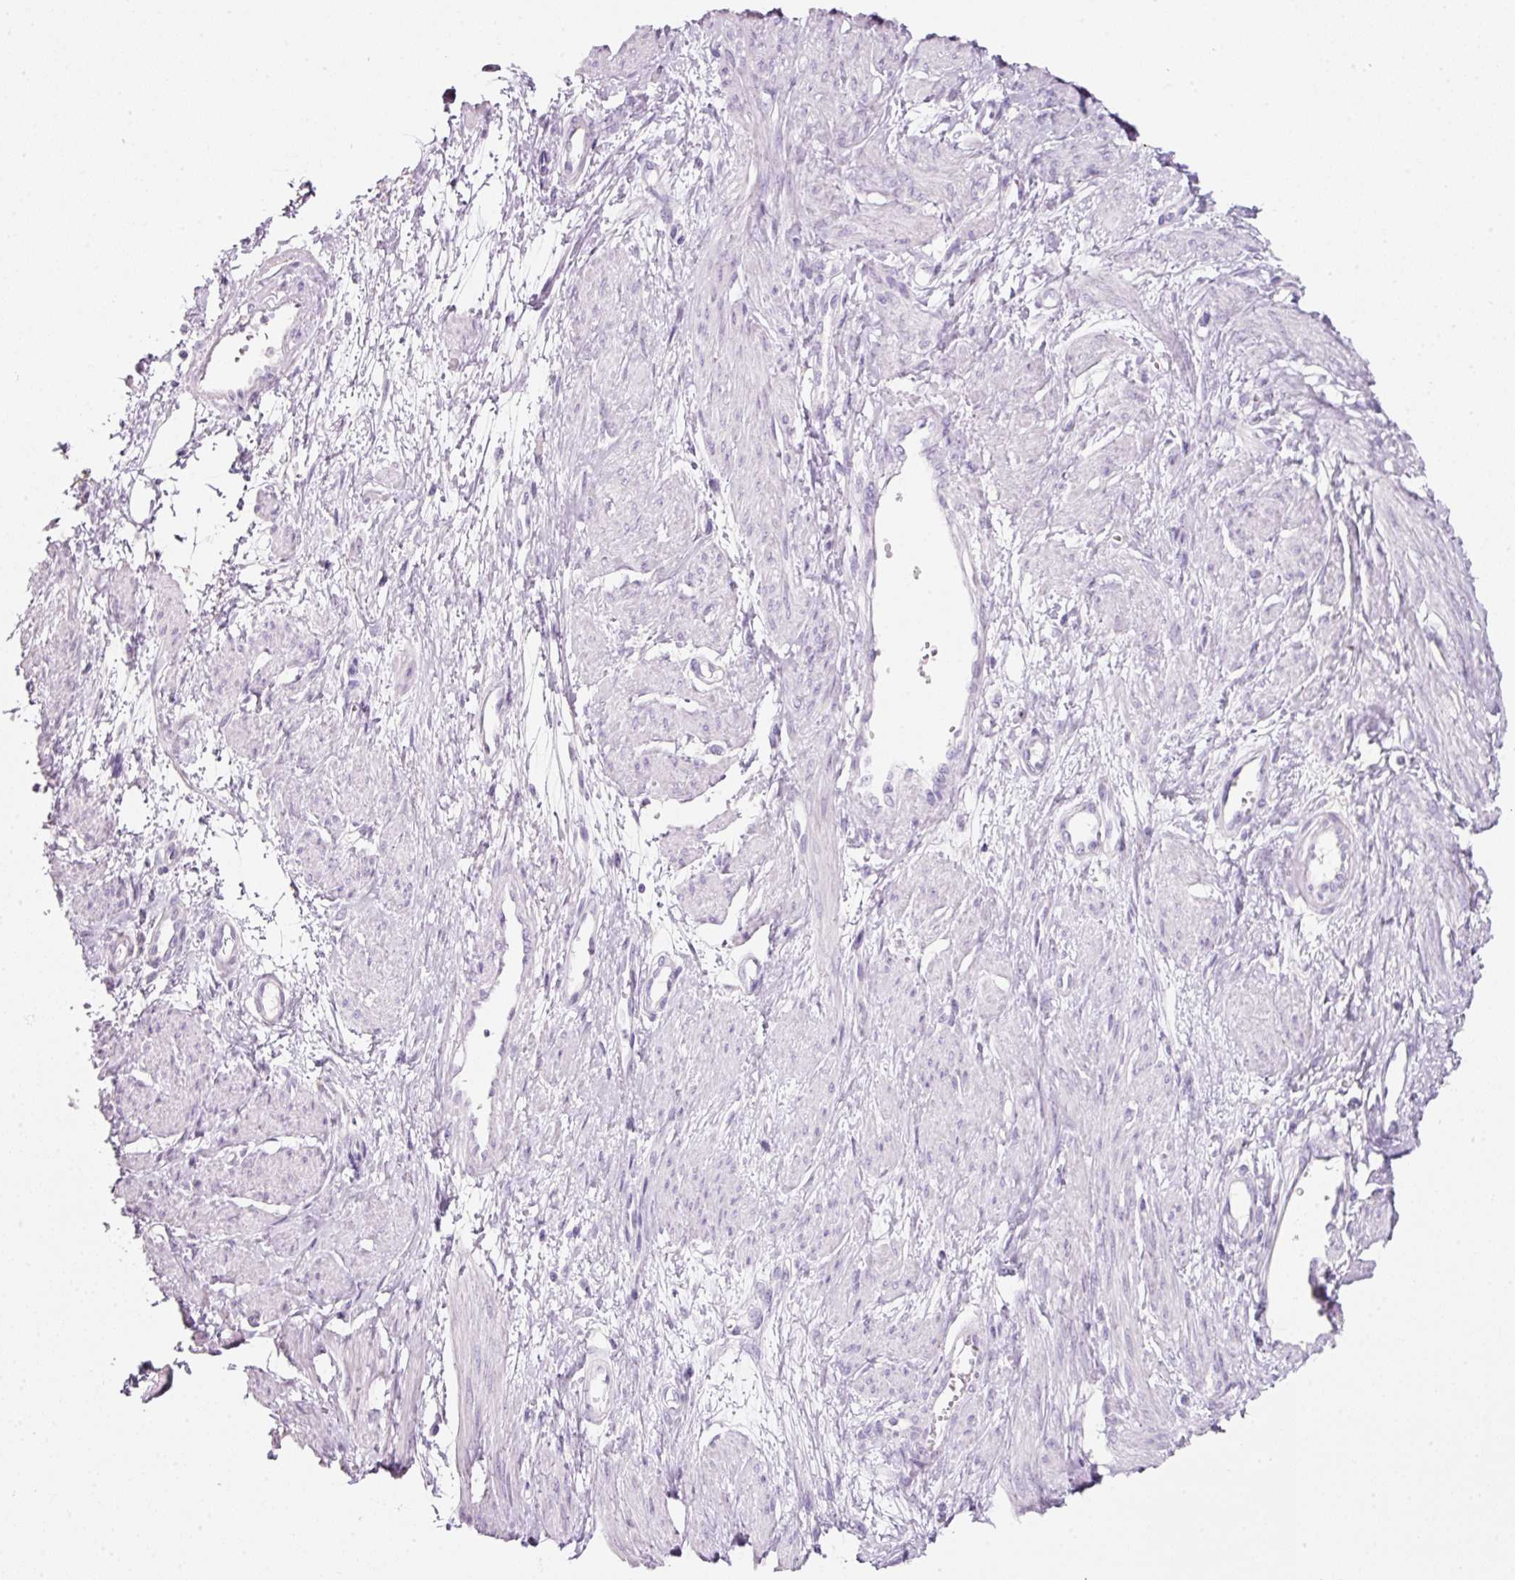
{"staining": {"intensity": "negative", "quantity": "none", "location": "none"}, "tissue": "smooth muscle", "cell_type": "Smooth muscle cells", "image_type": "normal", "snomed": [{"axis": "morphology", "description": "Normal tissue, NOS"}, {"axis": "topography", "description": "Smooth muscle"}, {"axis": "topography", "description": "Uterus"}], "caption": "Protein analysis of benign smooth muscle demonstrates no significant expression in smooth muscle cells.", "gene": "SLC2A2", "patient": {"sex": "female", "age": 39}}